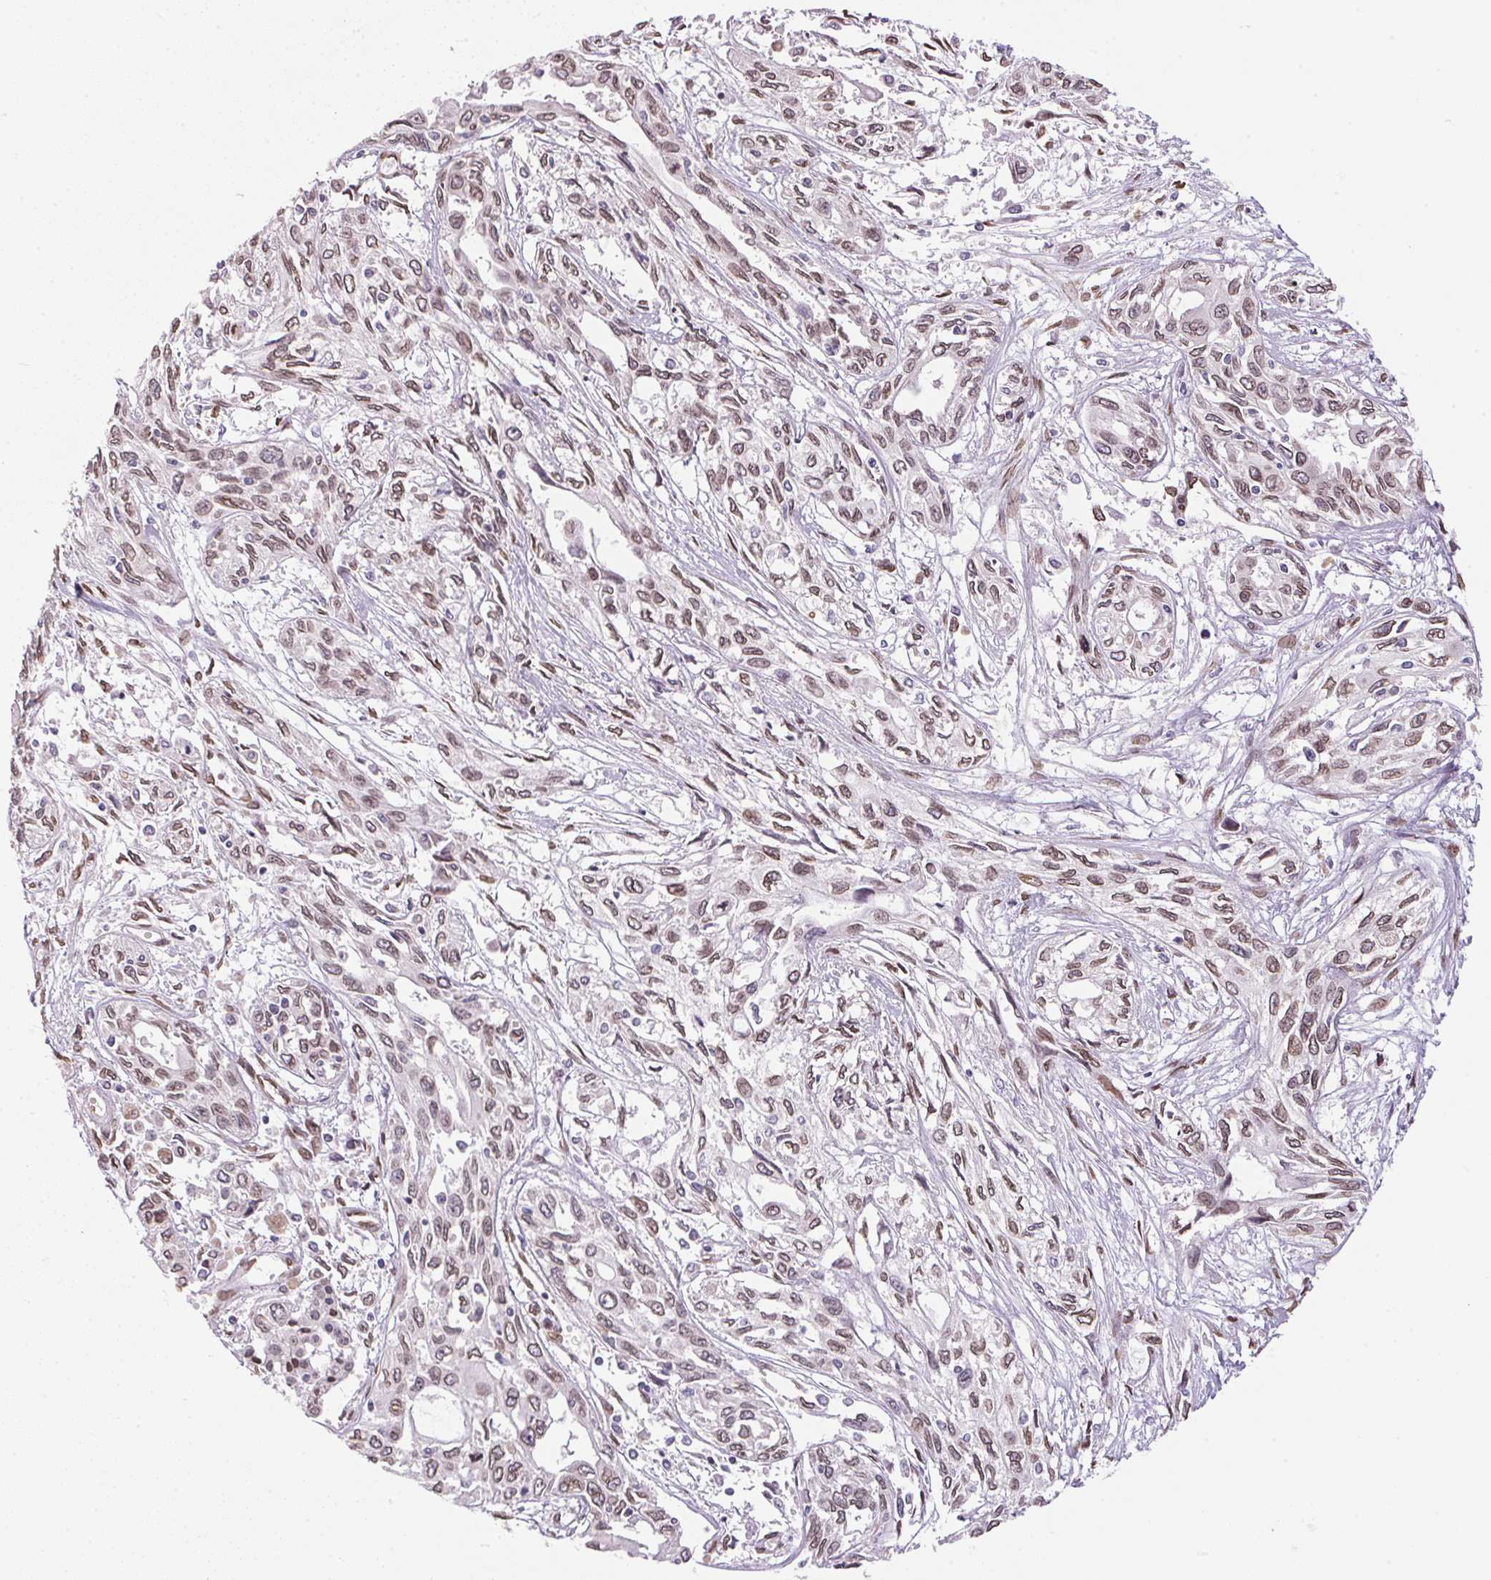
{"staining": {"intensity": "weak", "quantity": ">75%", "location": "cytoplasmic/membranous,nuclear"}, "tissue": "pancreatic cancer", "cell_type": "Tumor cells", "image_type": "cancer", "snomed": [{"axis": "morphology", "description": "Adenocarcinoma, NOS"}, {"axis": "topography", "description": "Pancreas"}], "caption": "Human pancreatic cancer (adenocarcinoma) stained with a protein marker demonstrates weak staining in tumor cells.", "gene": "TMEM175", "patient": {"sex": "female", "age": 55}}